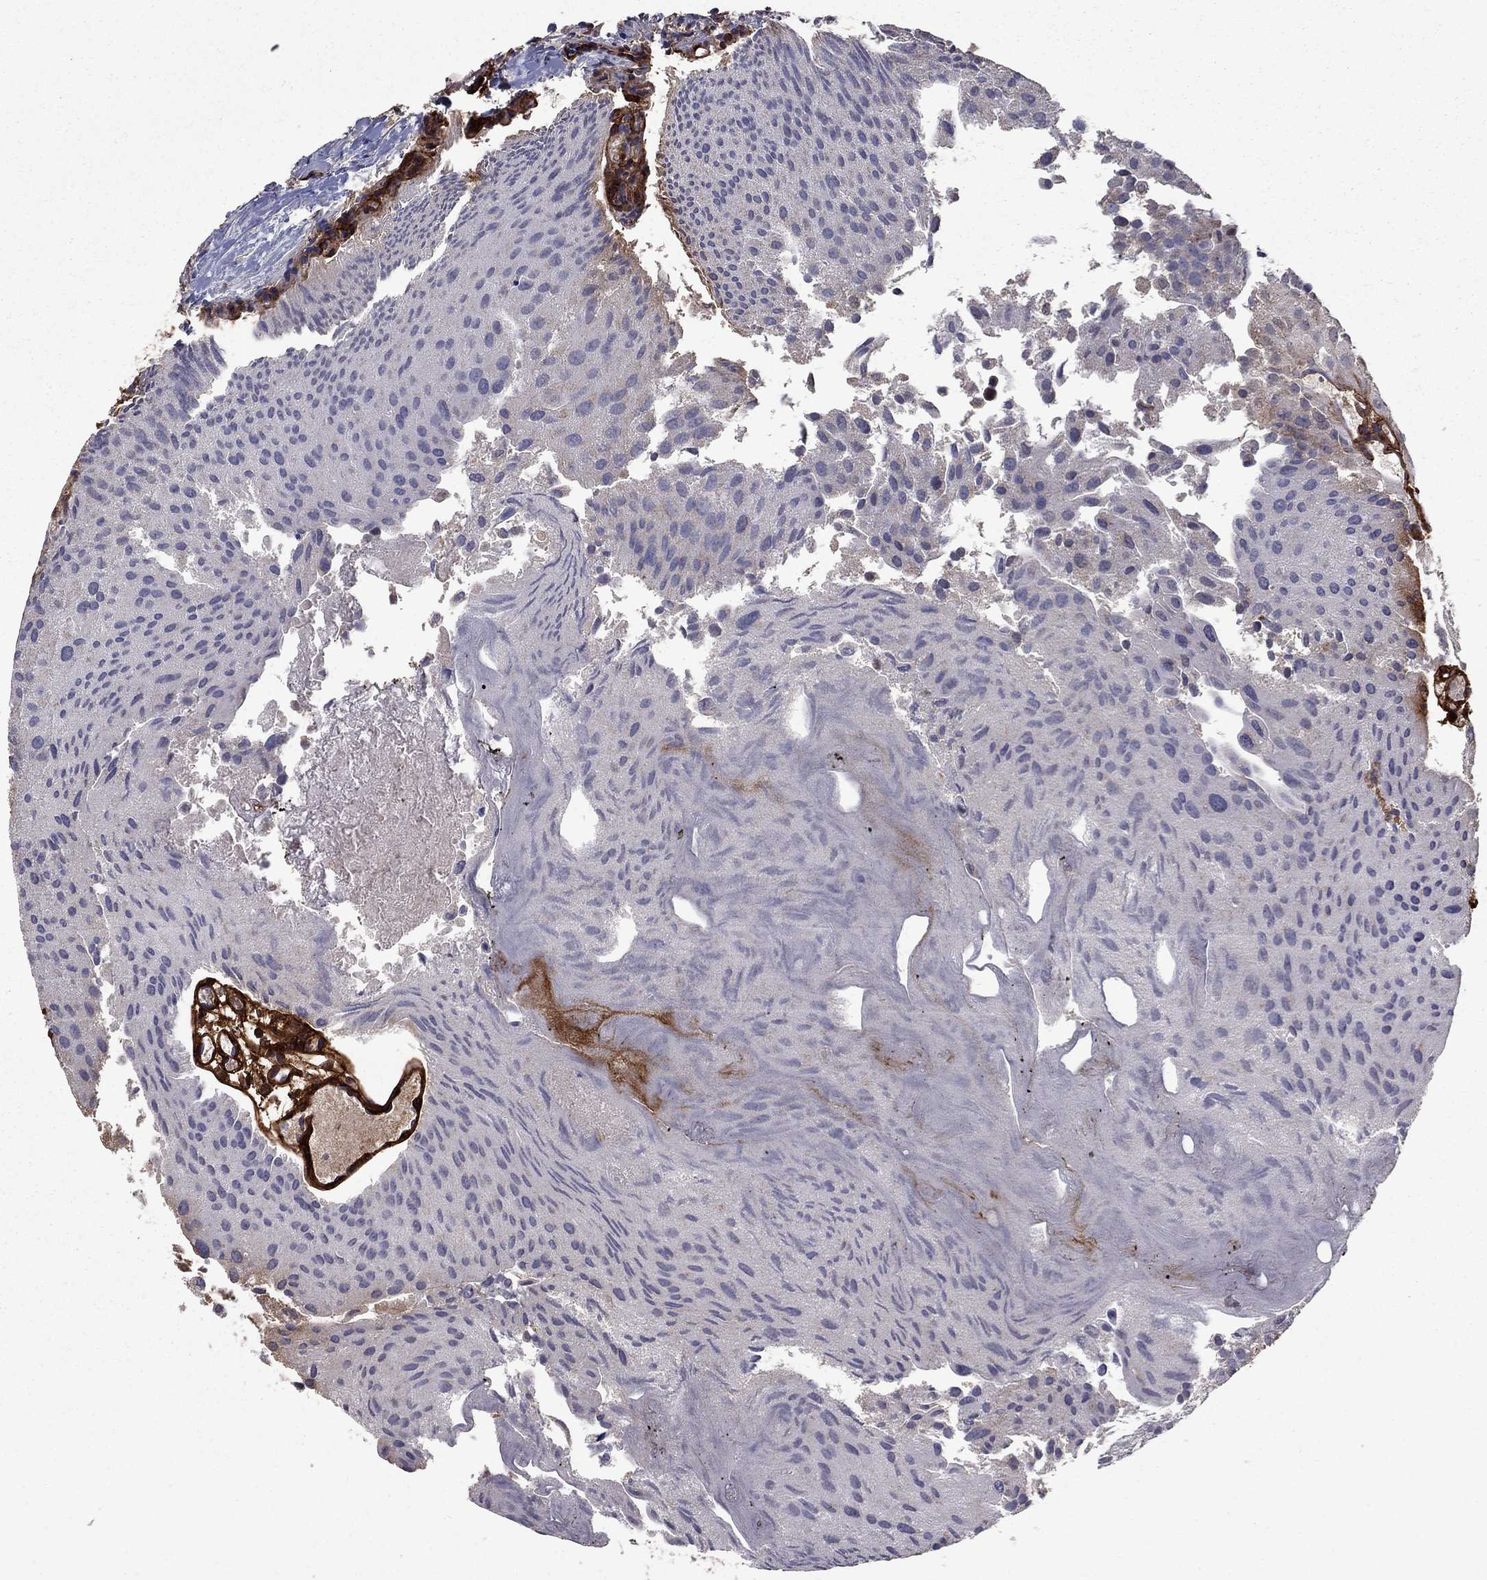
{"staining": {"intensity": "negative", "quantity": "none", "location": "none"}, "tissue": "urothelial cancer", "cell_type": "Tumor cells", "image_type": "cancer", "snomed": [{"axis": "morphology", "description": "Urothelial carcinoma, Low grade"}, {"axis": "topography", "description": "Urinary bladder"}], "caption": "A high-resolution histopathology image shows immunohistochemistry staining of urothelial cancer, which displays no significant staining in tumor cells. Nuclei are stained in blue.", "gene": "COL18A1", "patient": {"sex": "female", "age": 78}}